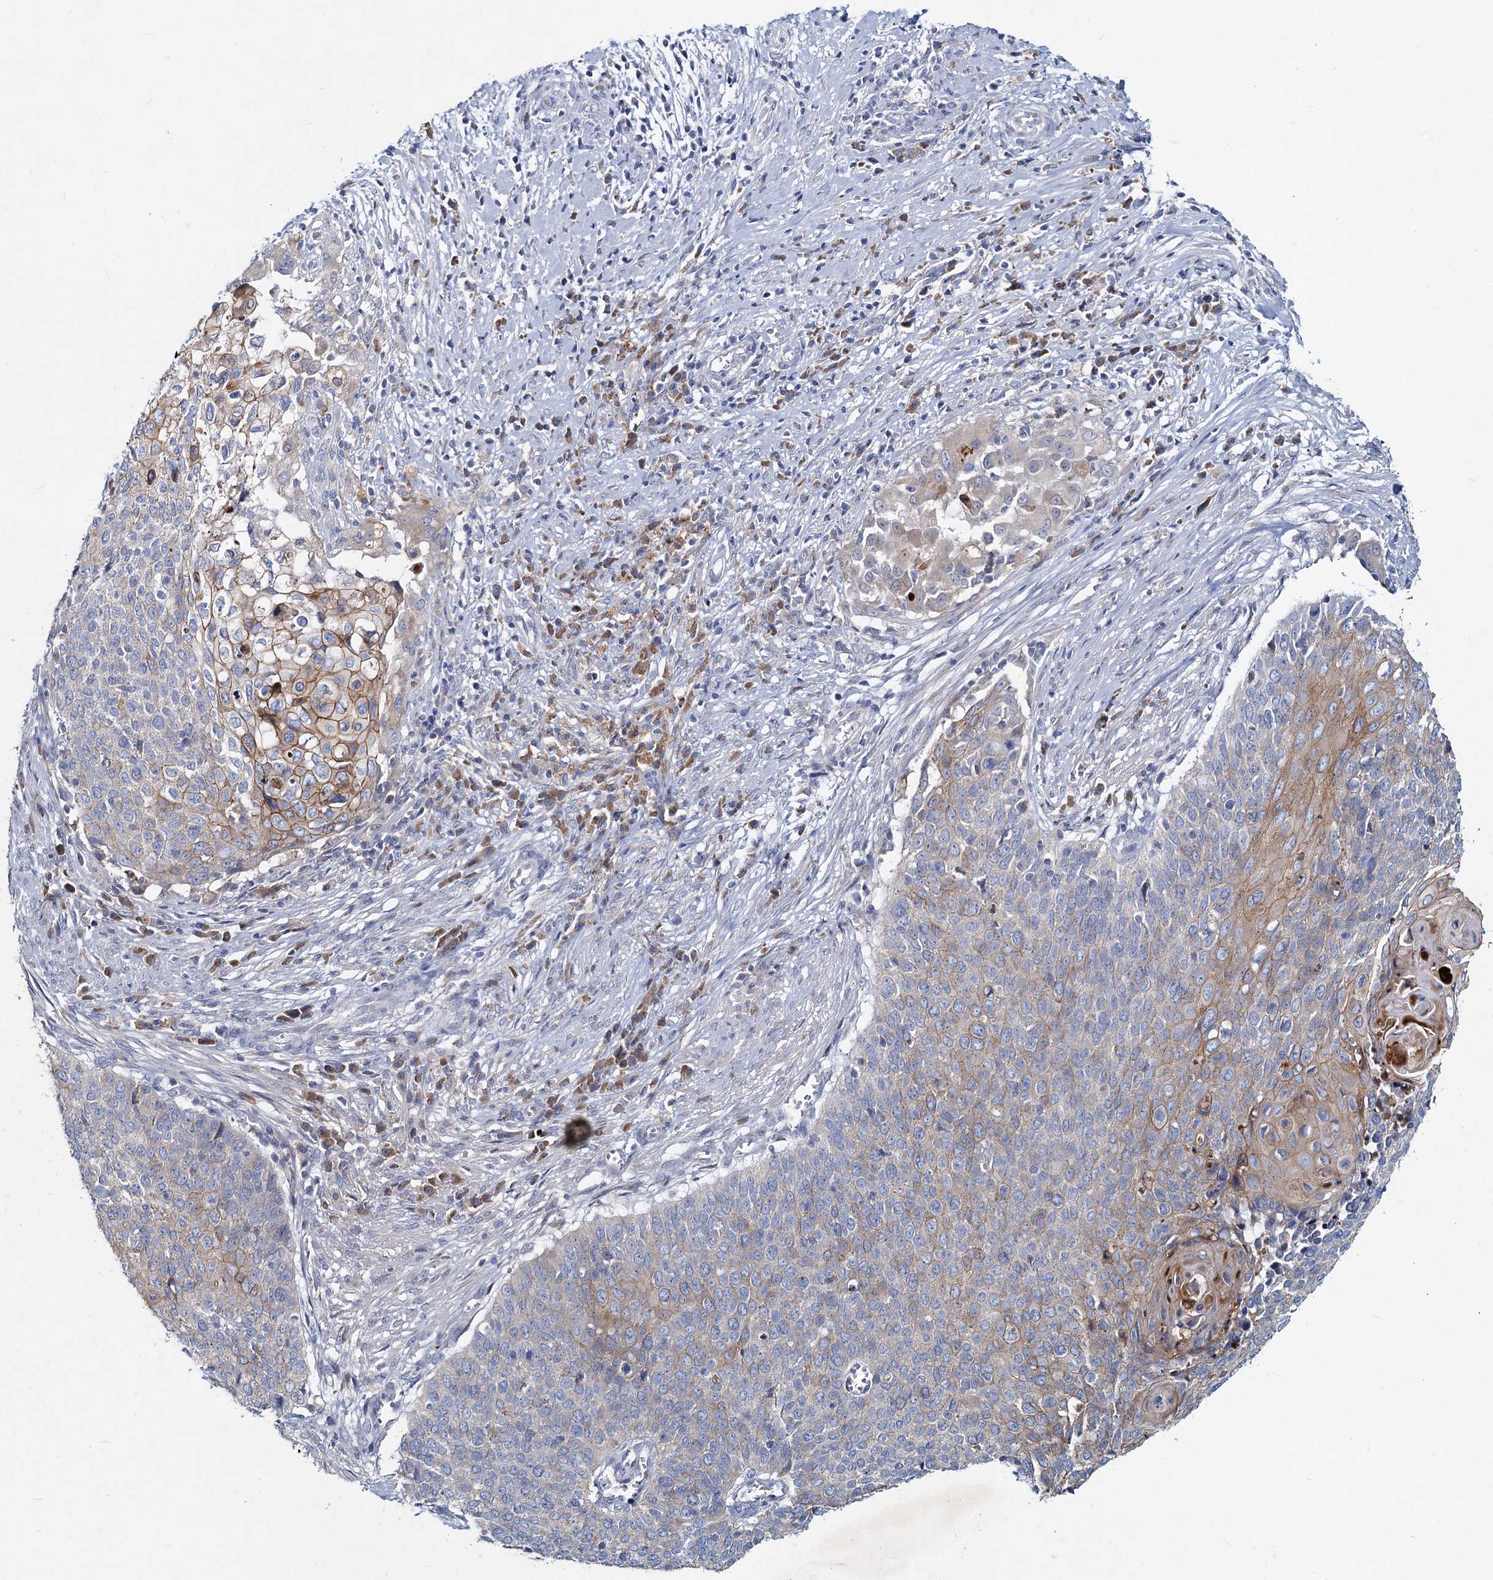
{"staining": {"intensity": "moderate", "quantity": "<25%", "location": "cytoplasmic/membranous"}, "tissue": "cervical cancer", "cell_type": "Tumor cells", "image_type": "cancer", "snomed": [{"axis": "morphology", "description": "Squamous cell carcinoma, NOS"}, {"axis": "topography", "description": "Cervix"}], "caption": "Squamous cell carcinoma (cervical) was stained to show a protein in brown. There is low levels of moderate cytoplasmic/membranous staining in approximately <25% of tumor cells.", "gene": "TMX2", "patient": {"sex": "female", "age": 39}}